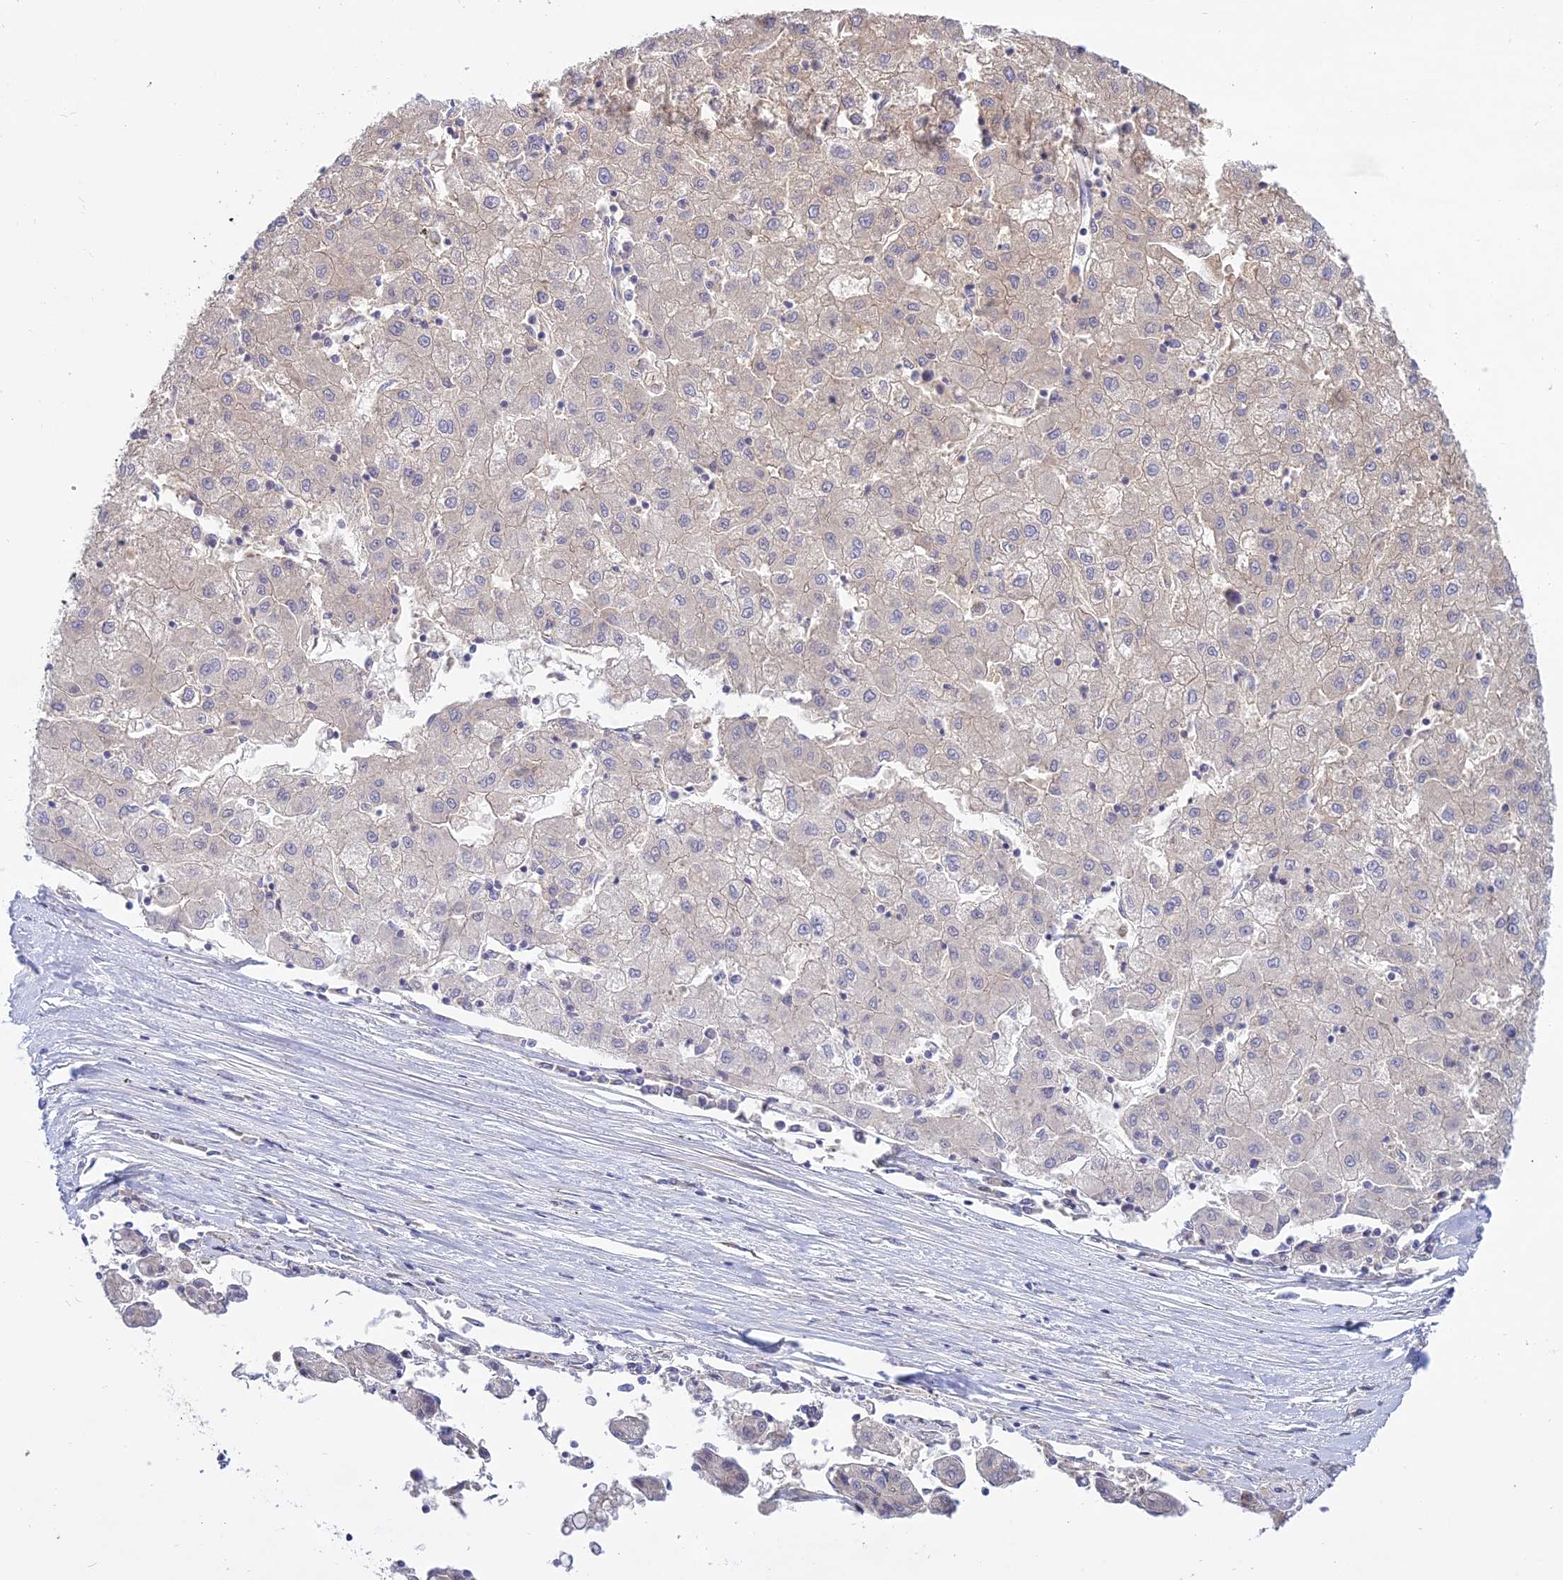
{"staining": {"intensity": "weak", "quantity": "<25%", "location": "cytoplasmic/membranous"}, "tissue": "liver cancer", "cell_type": "Tumor cells", "image_type": "cancer", "snomed": [{"axis": "morphology", "description": "Carcinoma, Hepatocellular, NOS"}, {"axis": "topography", "description": "Liver"}], "caption": "IHC image of hepatocellular carcinoma (liver) stained for a protein (brown), which reveals no staining in tumor cells. (Stains: DAB IHC with hematoxylin counter stain, Microscopy: brightfield microscopy at high magnification).", "gene": "SMIM24", "patient": {"sex": "male", "age": 72}}